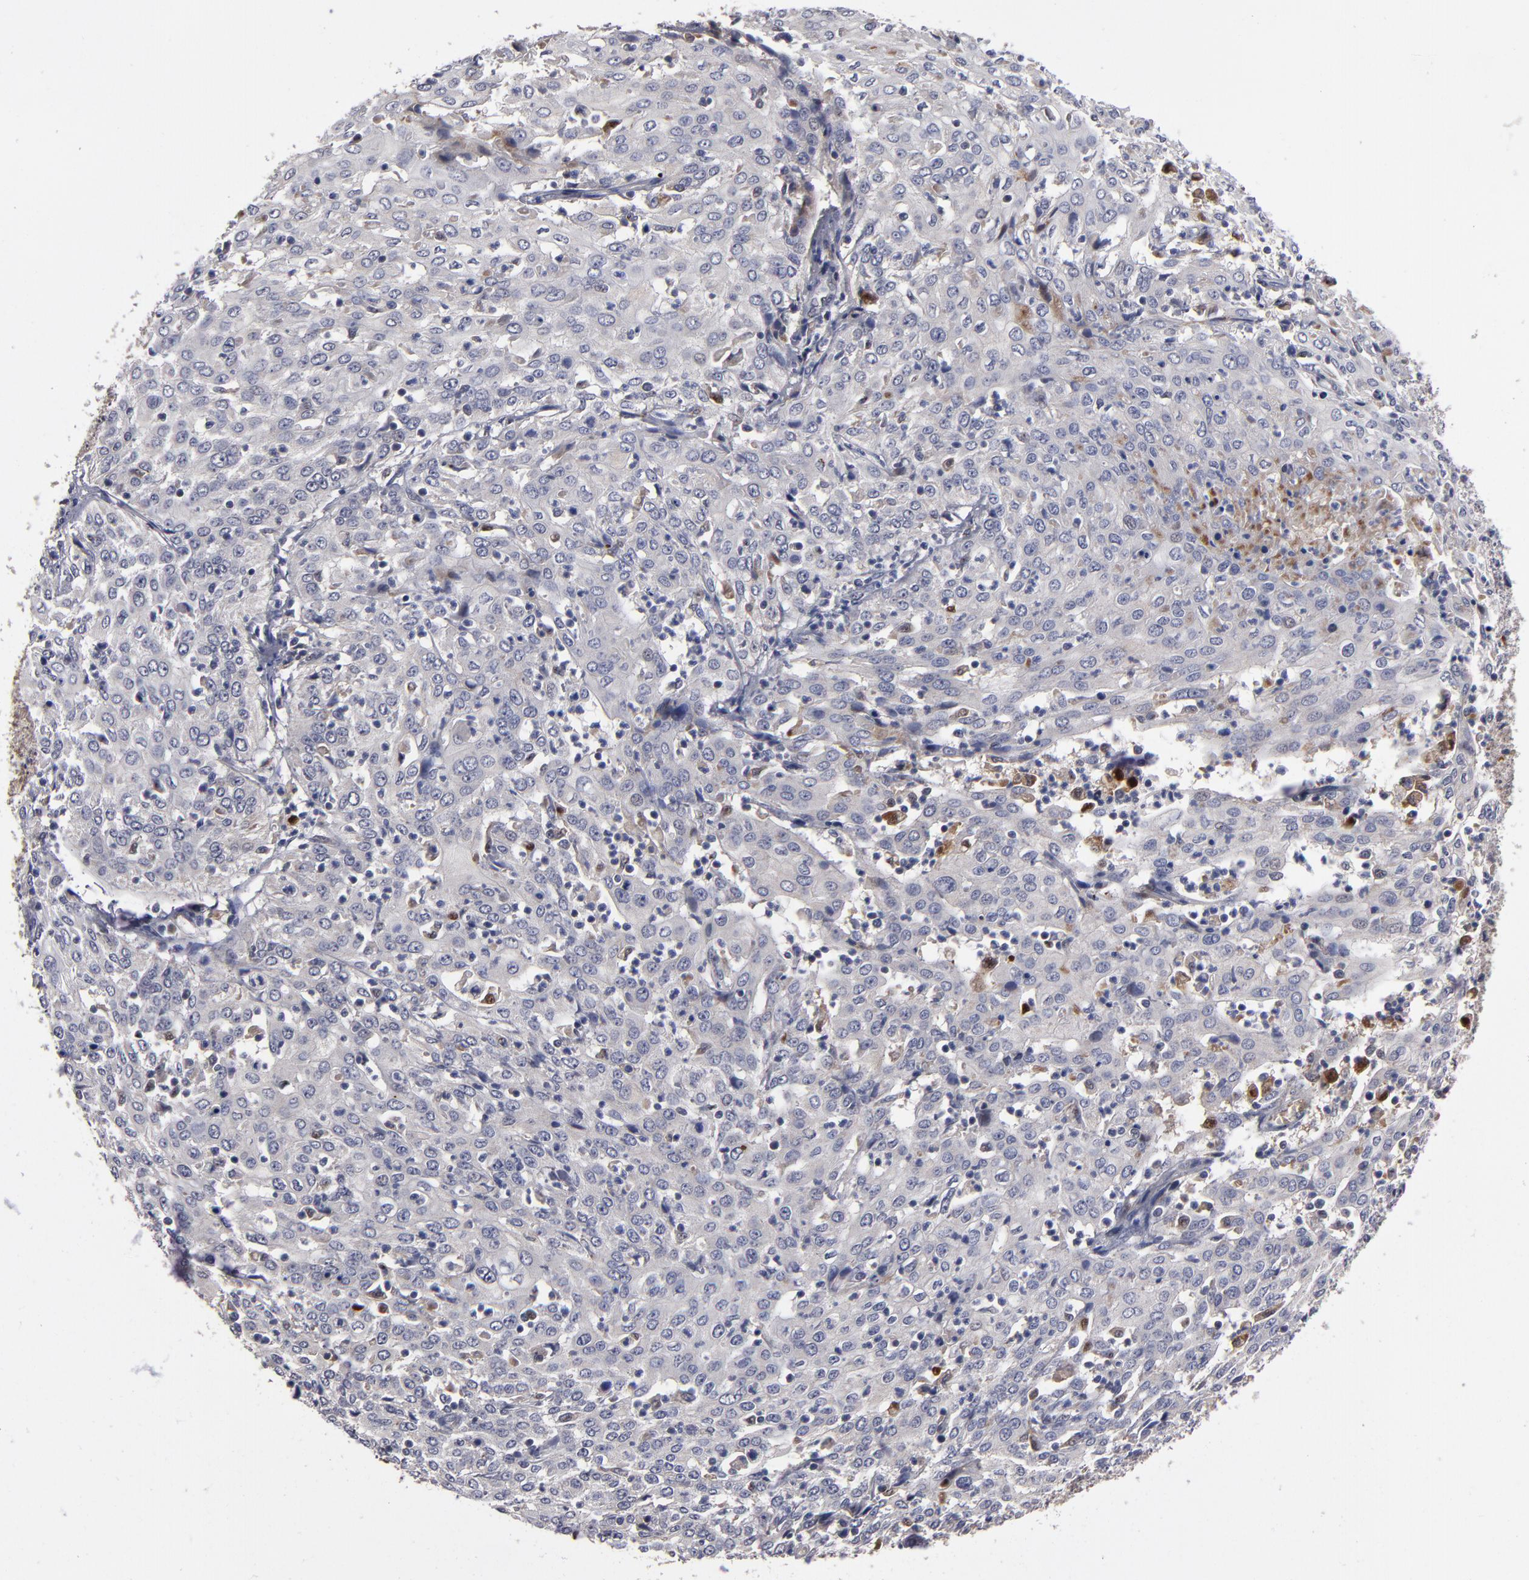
{"staining": {"intensity": "weak", "quantity": "<25%", "location": "cytoplasmic/membranous"}, "tissue": "cervical cancer", "cell_type": "Tumor cells", "image_type": "cancer", "snomed": [{"axis": "morphology", "description": "Squamous cell carcinoma, NOS"}, {"axis": "topography", "description": "Cervix"}], "caption": "Immunohistochemistry of human cervical squamous cell carcinoma shows no positivity in tumor cells.", "gene": "EXD2", "patient": {"sex": "female", "age": 39}}